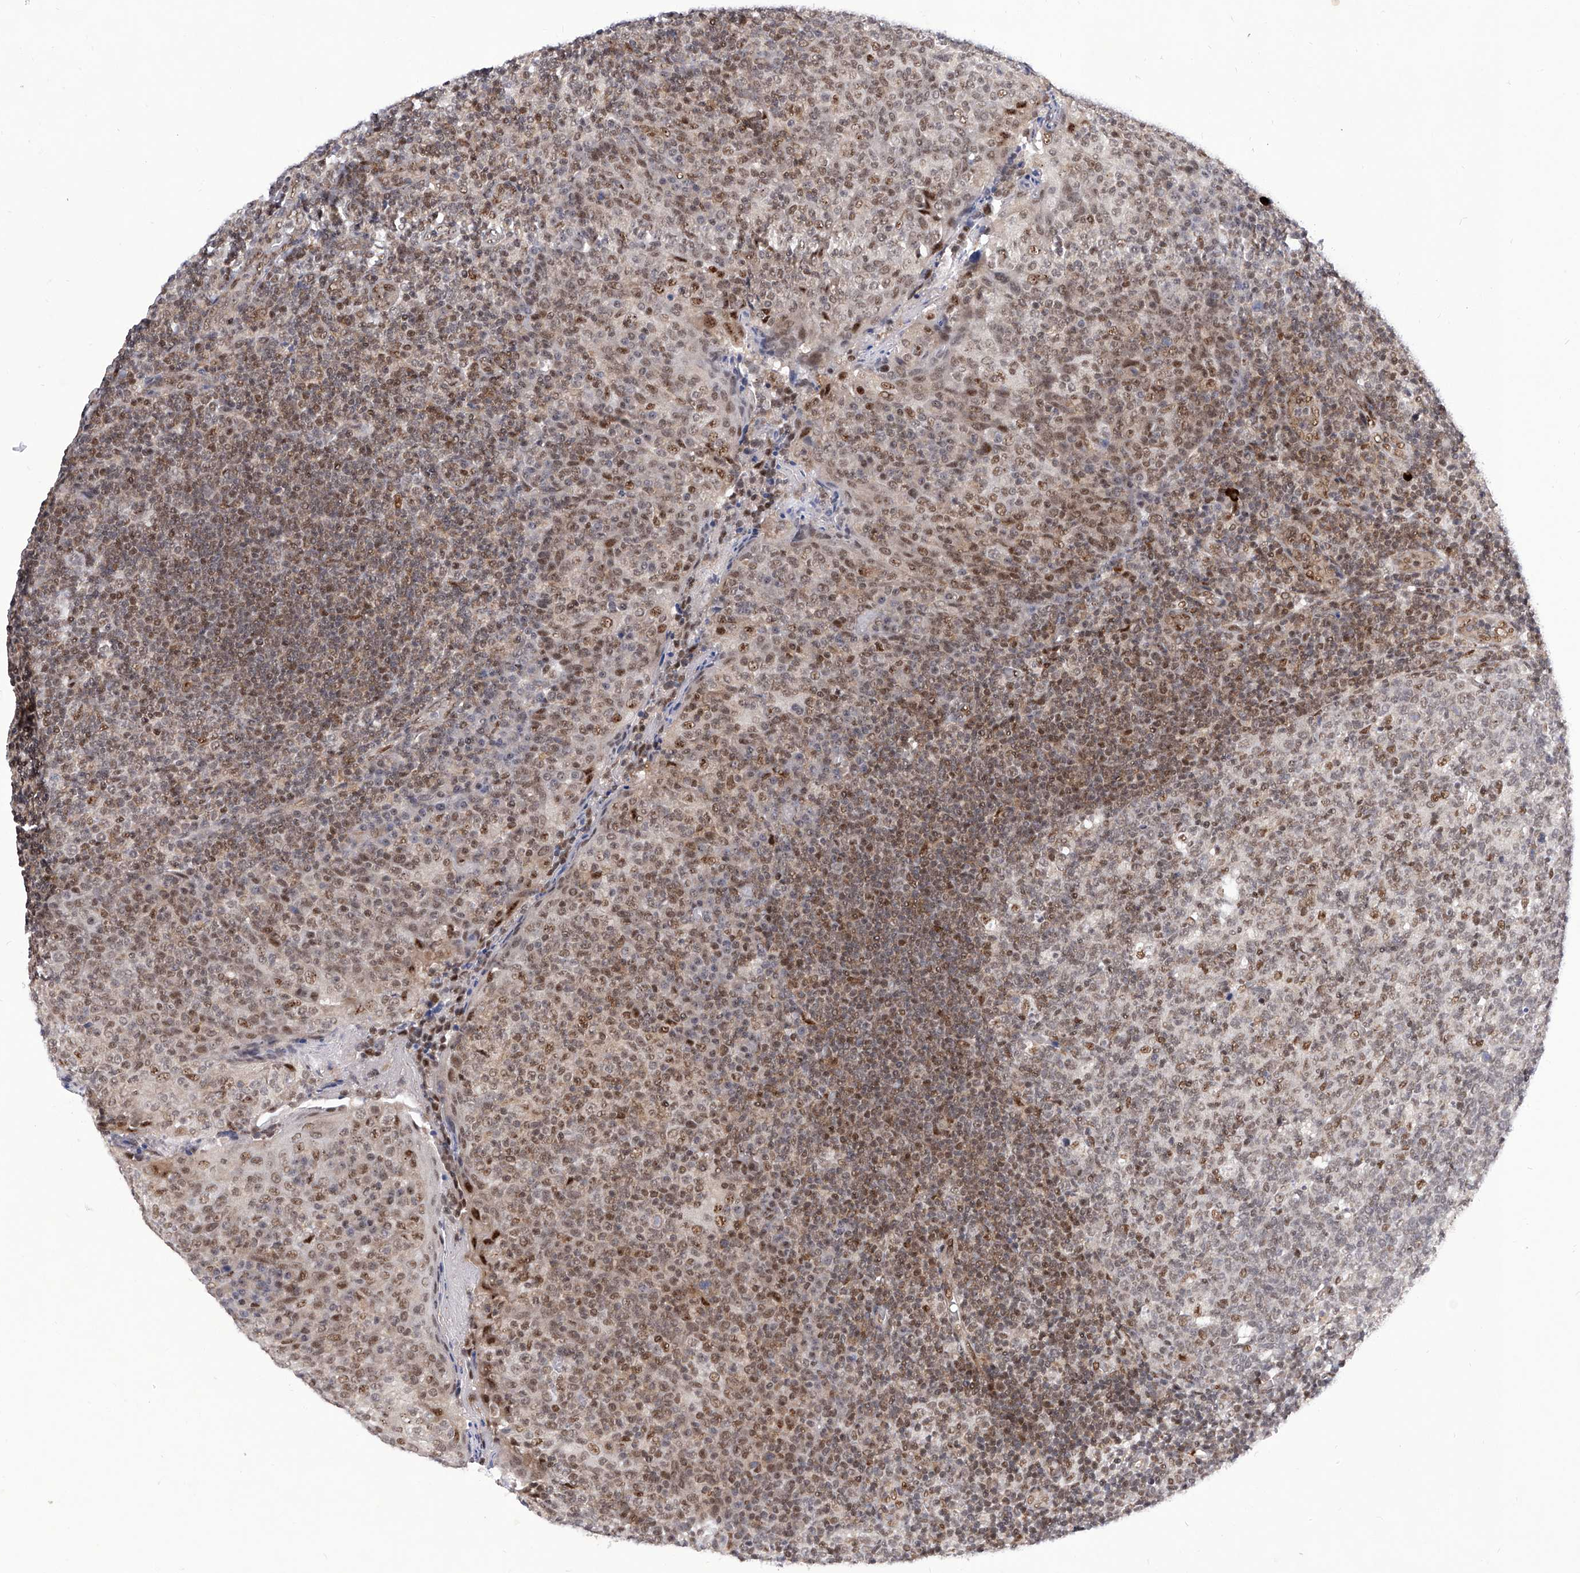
{"staining": {"intensity": "moderate", "quantity": "25%-75%", "location": "nuclear"}, "tissue": "tonsil", "cell_type": "Germinal center cells", "image_type": "normal", "snomed": [{"axis": "morphology", "description": "Normal tissue, NOS"}, {"axis": "topography", "description": "Tonsil"}], "caption": "Immunohistochemistry (IHC) histopathology image of unremarkable tonsil: tonsil stained using immunohistochemistry shows medium levels of moderate protein expression localized specifically in the nuclear of germinal center cells, appearing as a nuclear brown color.", "gene": "RAD54L", "patient": {"sex": "female", "age": 19}}